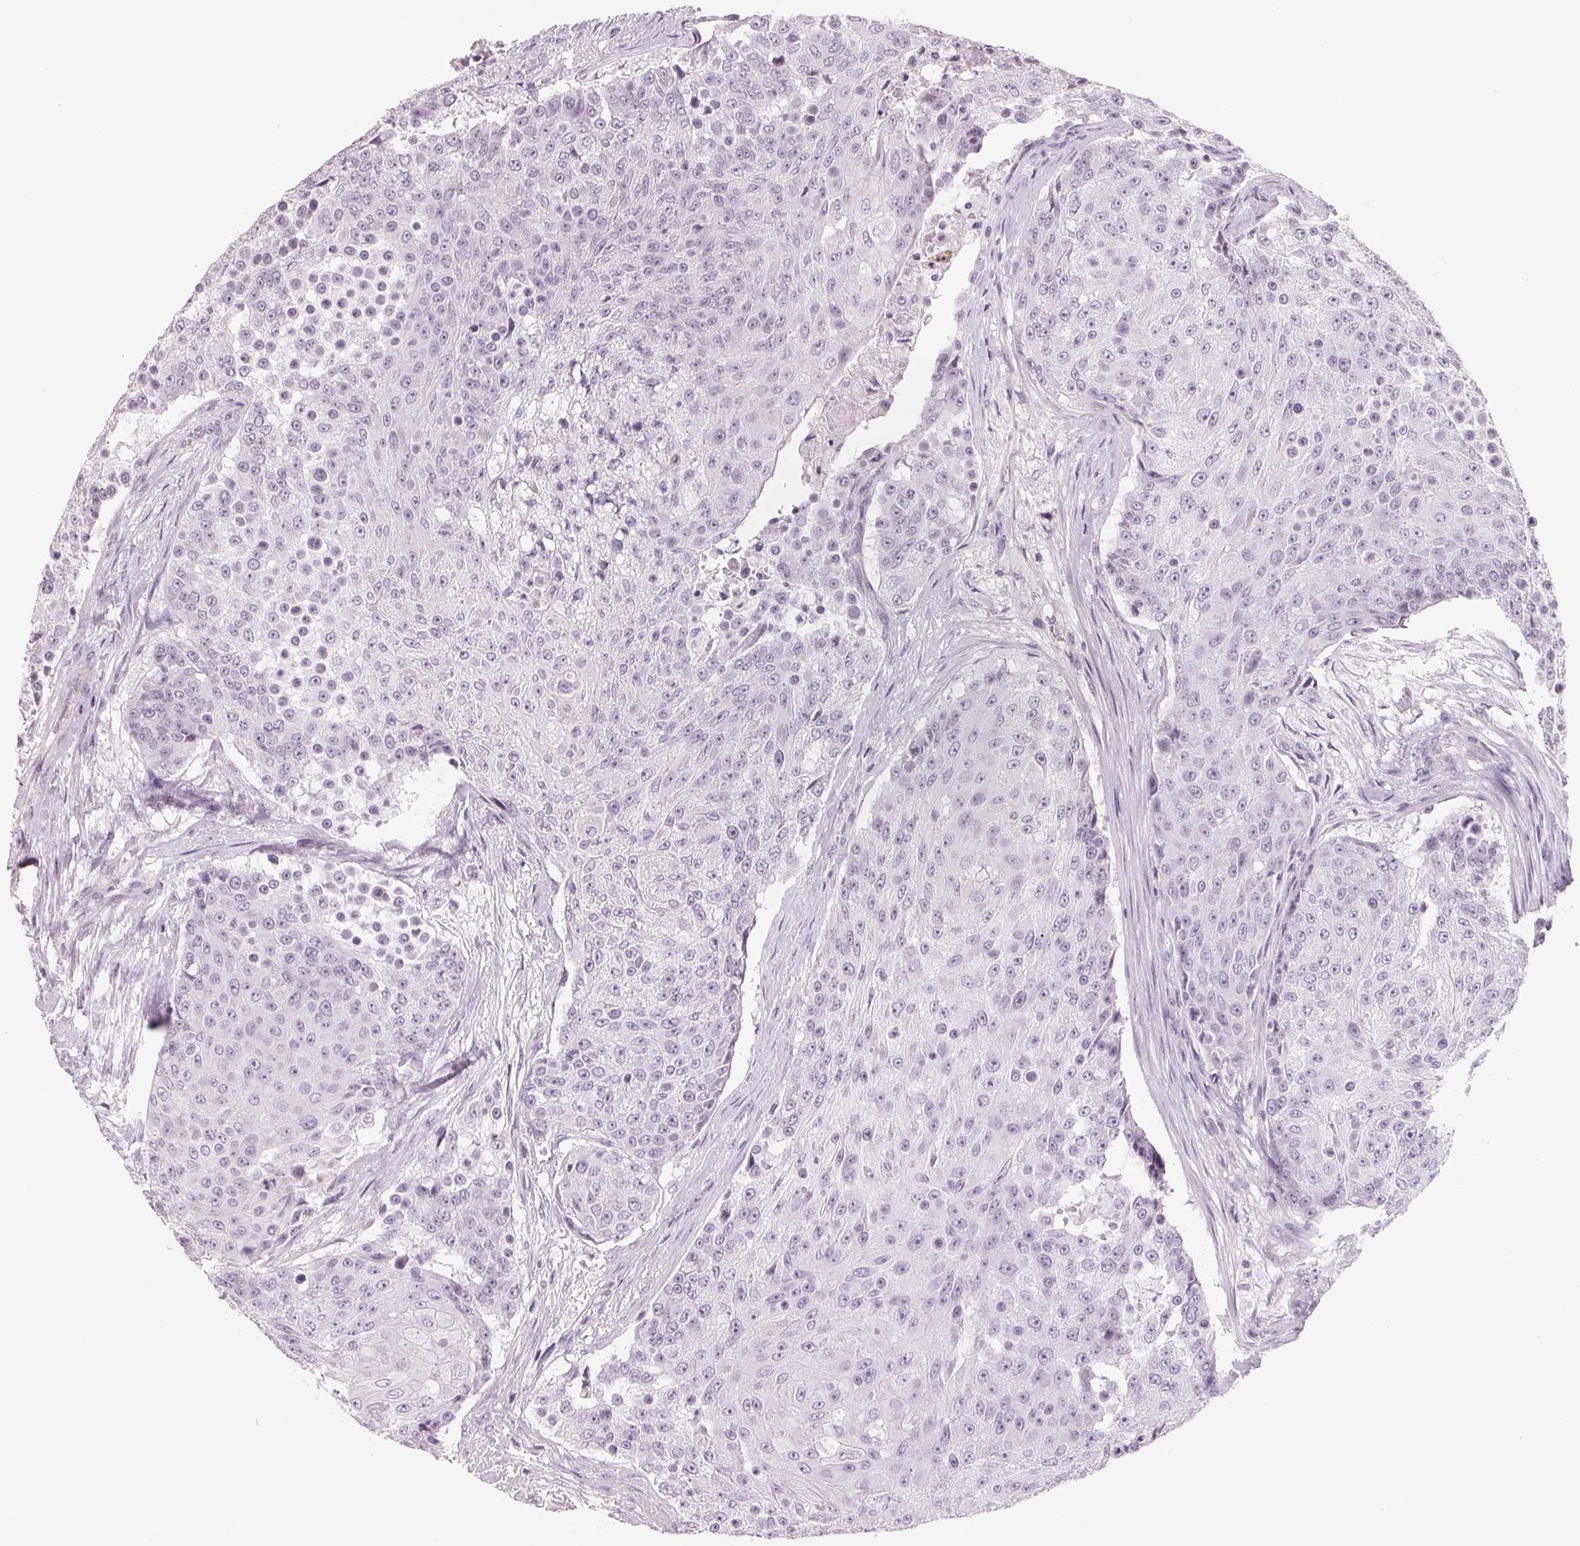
{"staining": {"intensity": "negative", "quantity": "none", "location": "none"}, "tissue": "urothelial cancer", "cell_type": "Tumor cells", "image_type": "cancer", "snomed": [{"axis": "morphology", "description": "Urothelial carcinoma, High grade"}, {"axis": "topography", "description": "Urinary bladder"}], "caption": "DAB immunohistochemical staining of urothelial cancer exhibits no significant staining in tumor cells. (DAB (3,3'-diaminobenzidine) IHC, high magnification).", "gene": "FTCD", "patient": {"sex": "female", "age": 63}}